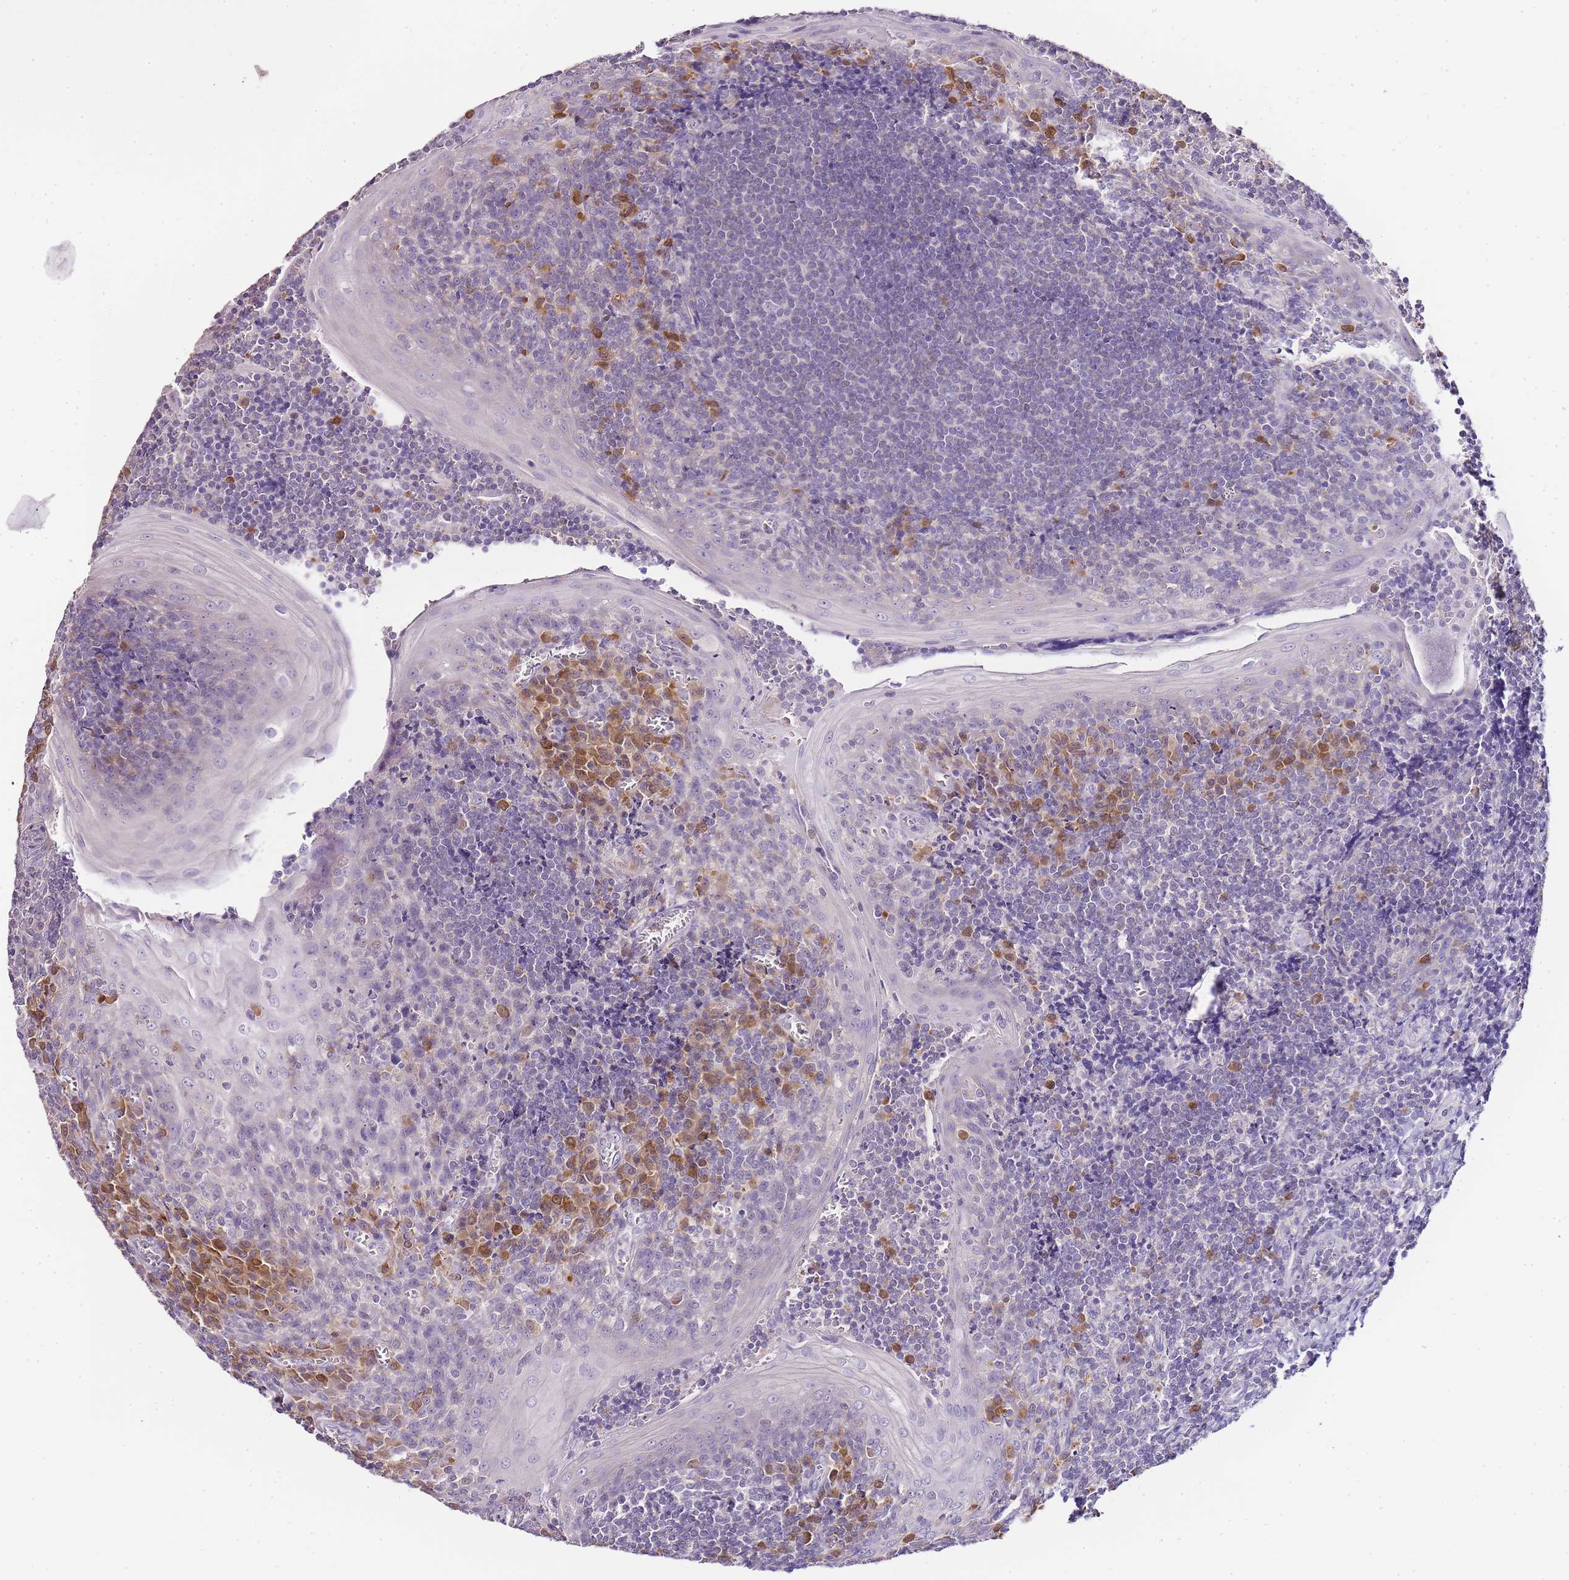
{"staining": {"intensity": "strong", "quantity": "<25%", "location": "cytoplasmic/membranous"}, "tissue": "tonsil", "cell_type": "Germinal center cells", "image_type": "normal", "snomed": [{"axis": "morphology", "description": "Normal tissue, NOS"}, {"axis": "topography", "description": "Tonsil"}], "caption": "IHC (DAB) staining of normal human tonsil shows strong cytoplasmic/membranous protein expression in about <25% of germinal center cells. (IHC, brightfield microscopy, high magnification).", "gene": "ZBP1", "patient": {"sex": "male", "age": 27}}